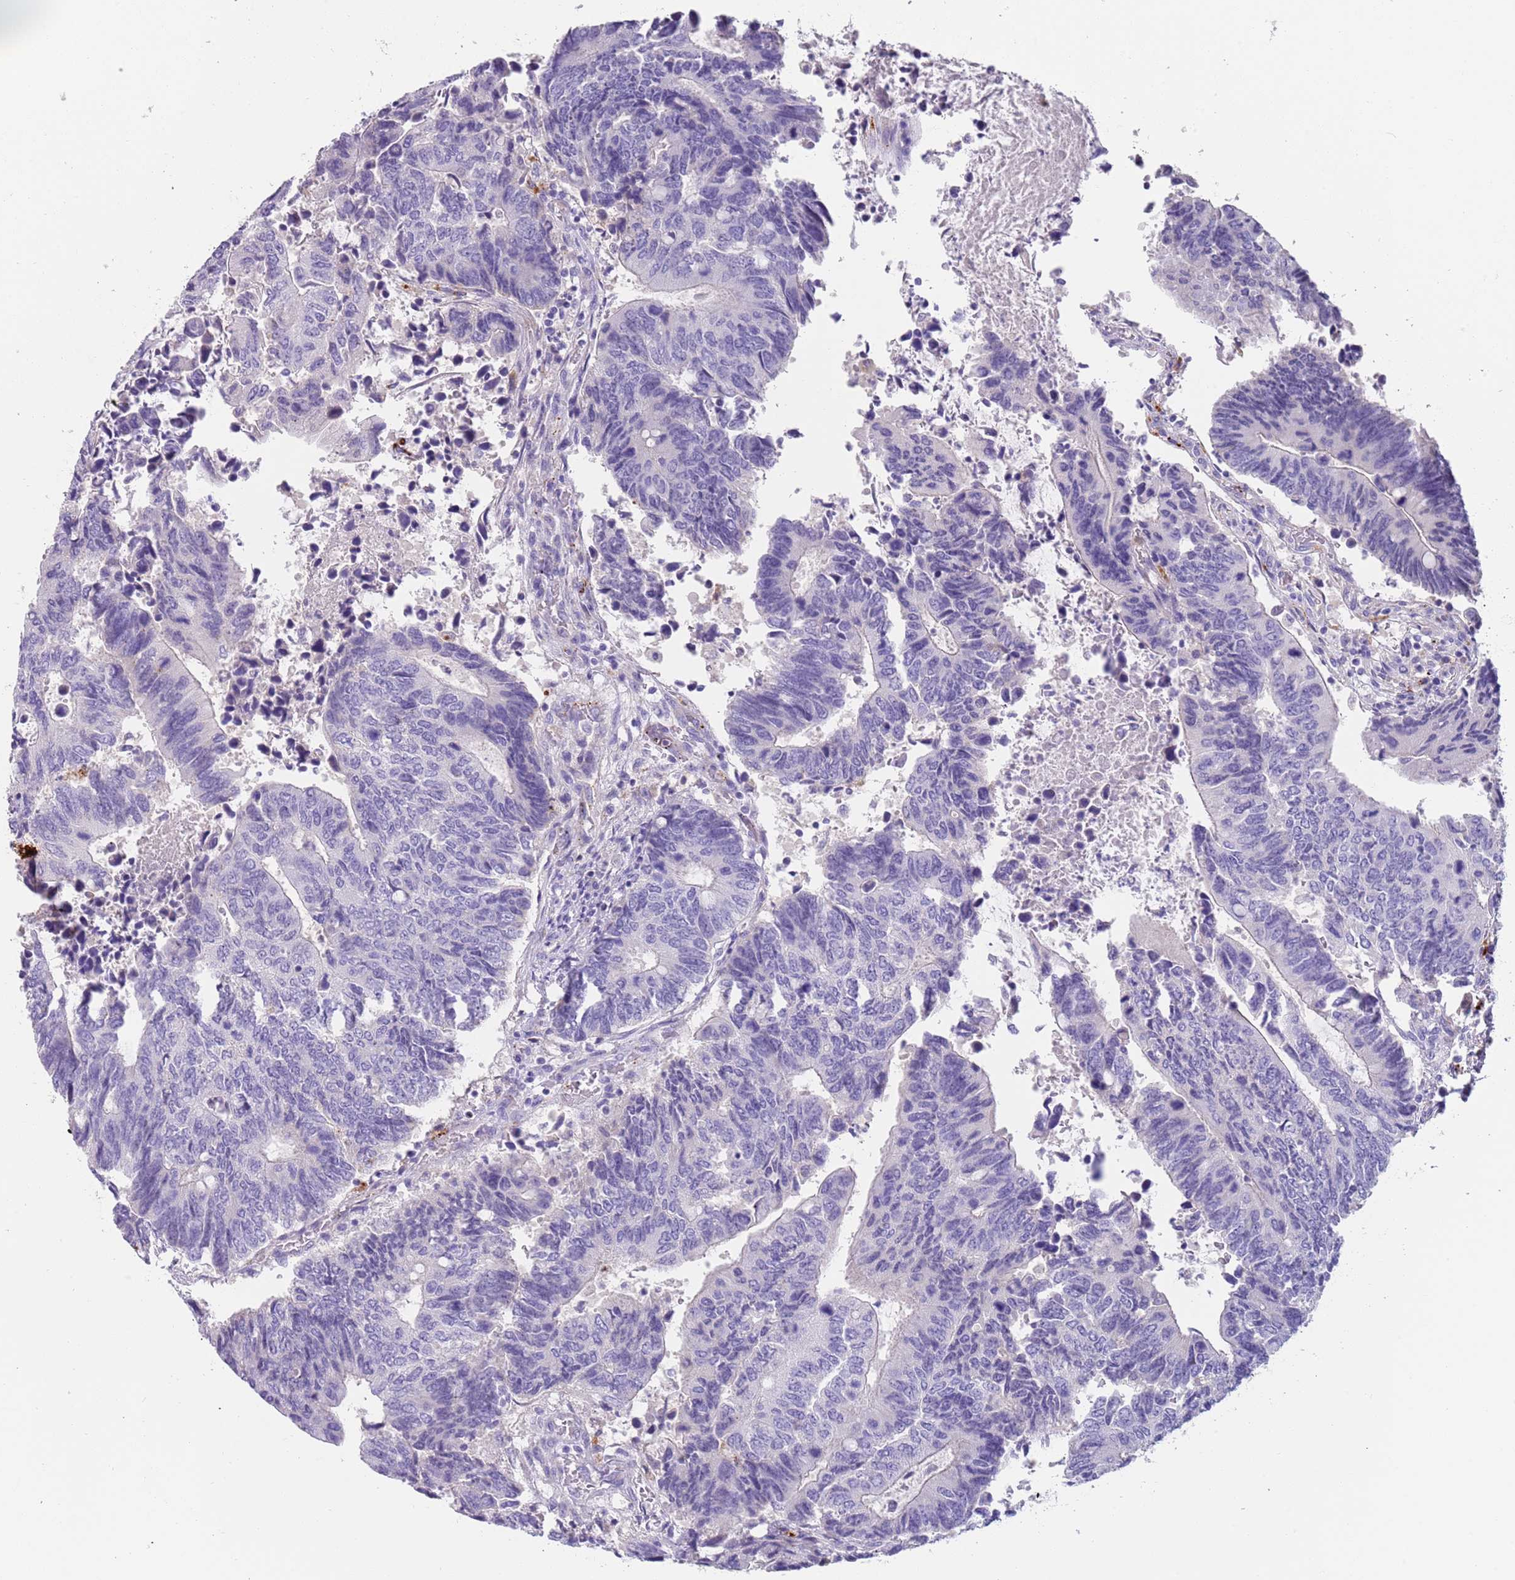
{"staining": {"intensity": "negative", "quantity": "none", "location": "none"}, "tissue": "colorectal cancer", "cell_type": "Tumor cells", "image_type": "cancer", "snomed": [{"axis": "morphology", "description": "Adenocarcinoma, NOS"}, {"axis": "topography", "description": "Colon"}], "caption": "Human colorectal adenocarcinoma stained for a protein using IHC exhibits no positivity in tumor cells.", "gene": "LRRN3", "patient": {"sex": "male", "age": 87}}